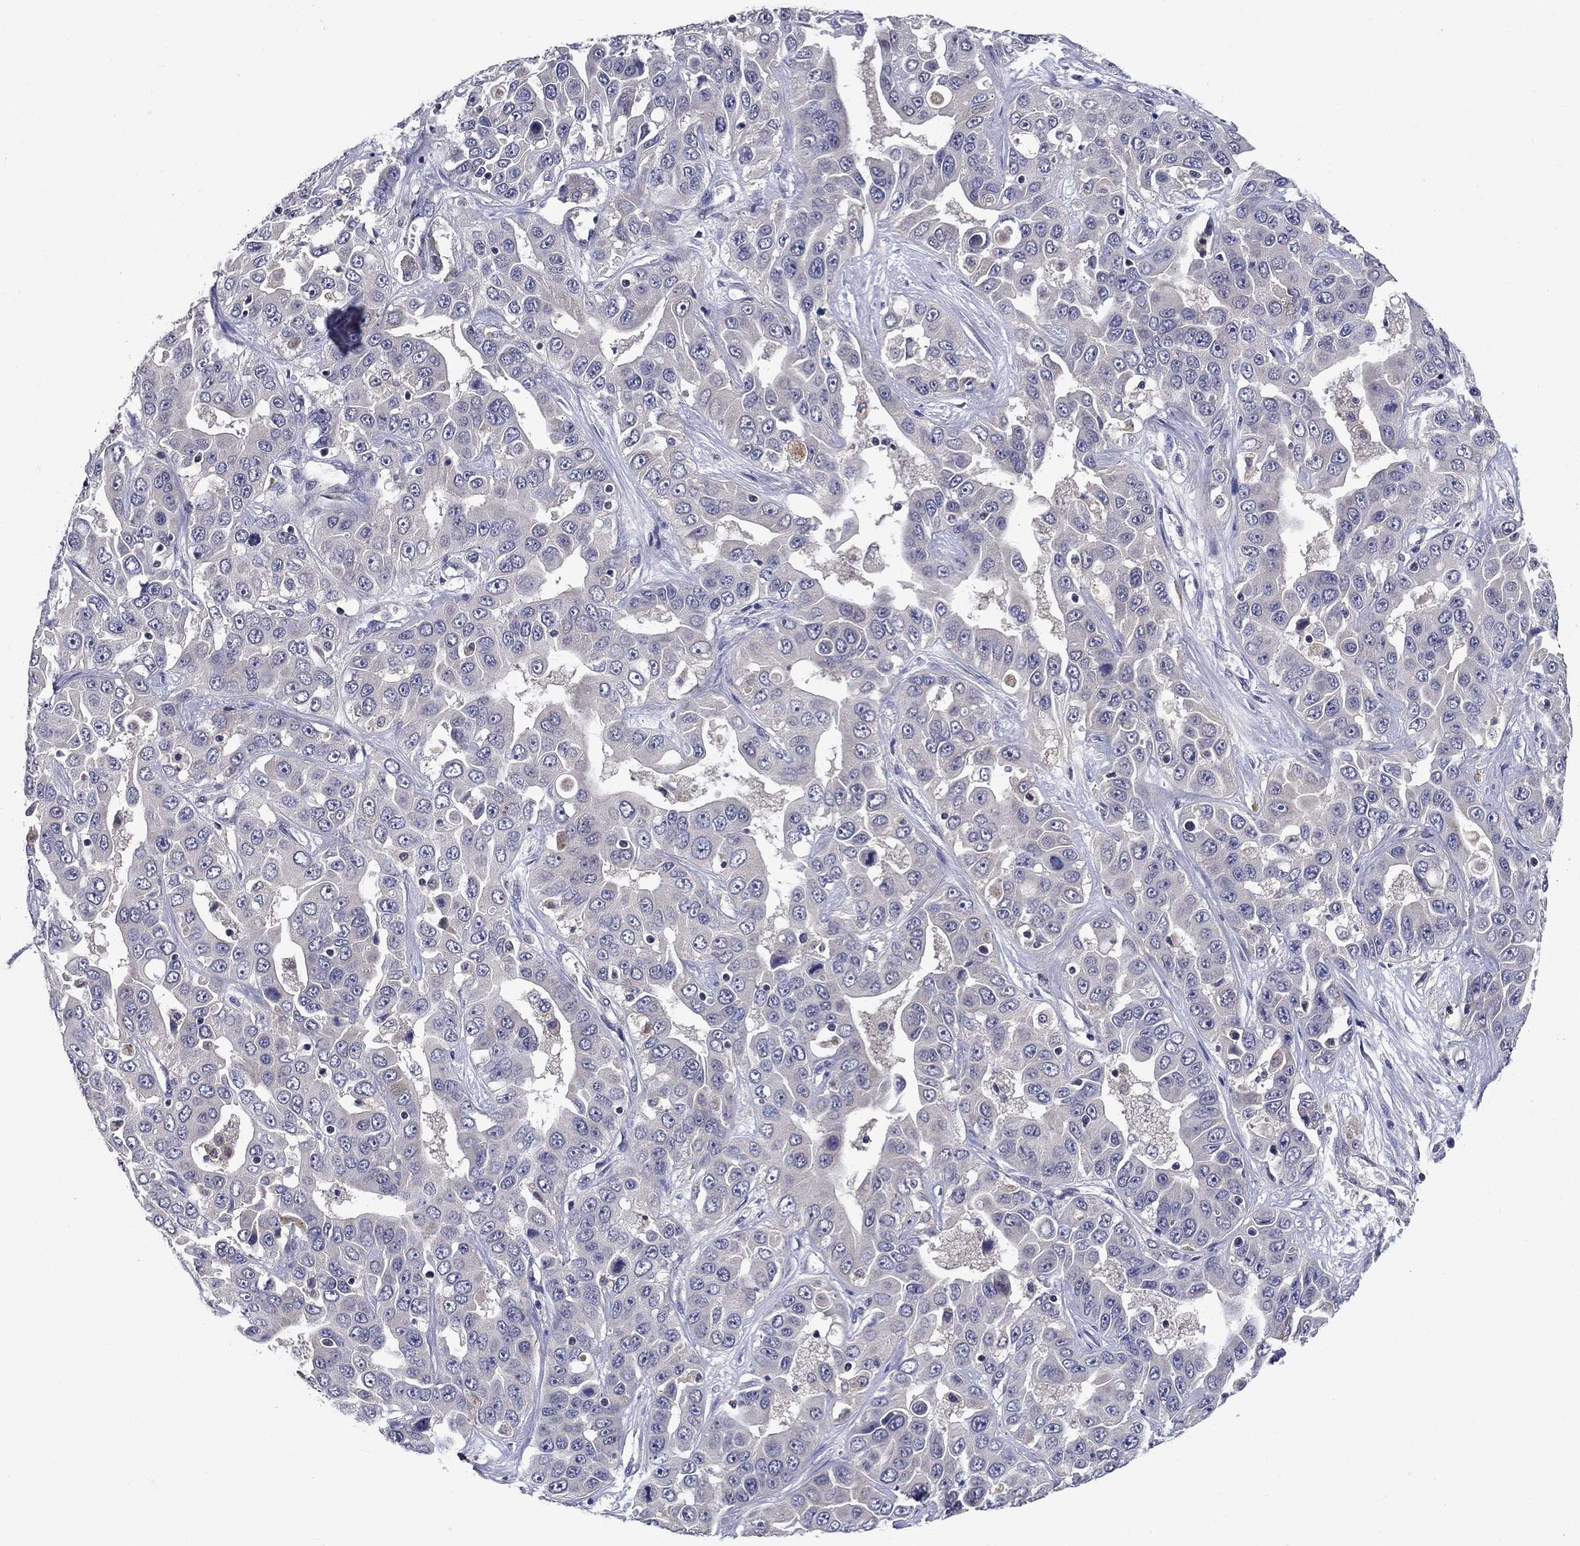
{"staining": {"intensity": "negative", "quantity": "none", "location": "none"}, "tissue": "liver cancer", "cell_type": "Tumor cells", "image_type": "cancer", "snomed": [{"axis": "morphology", "description": "Cholangiocarcinoma"}, {"axis": "topography", "description": "Liver"}], "caption": "There is no significant staining in tumor cells of liver cholangiocarcinoma. Brightfield microscopy of immunohistochemistry (IHC) stained with DAB (brown) and hematoxylin (blue), captured at high magnification.", "gene": "GLTP", "patient": {"sex": "female", "age": 52}}